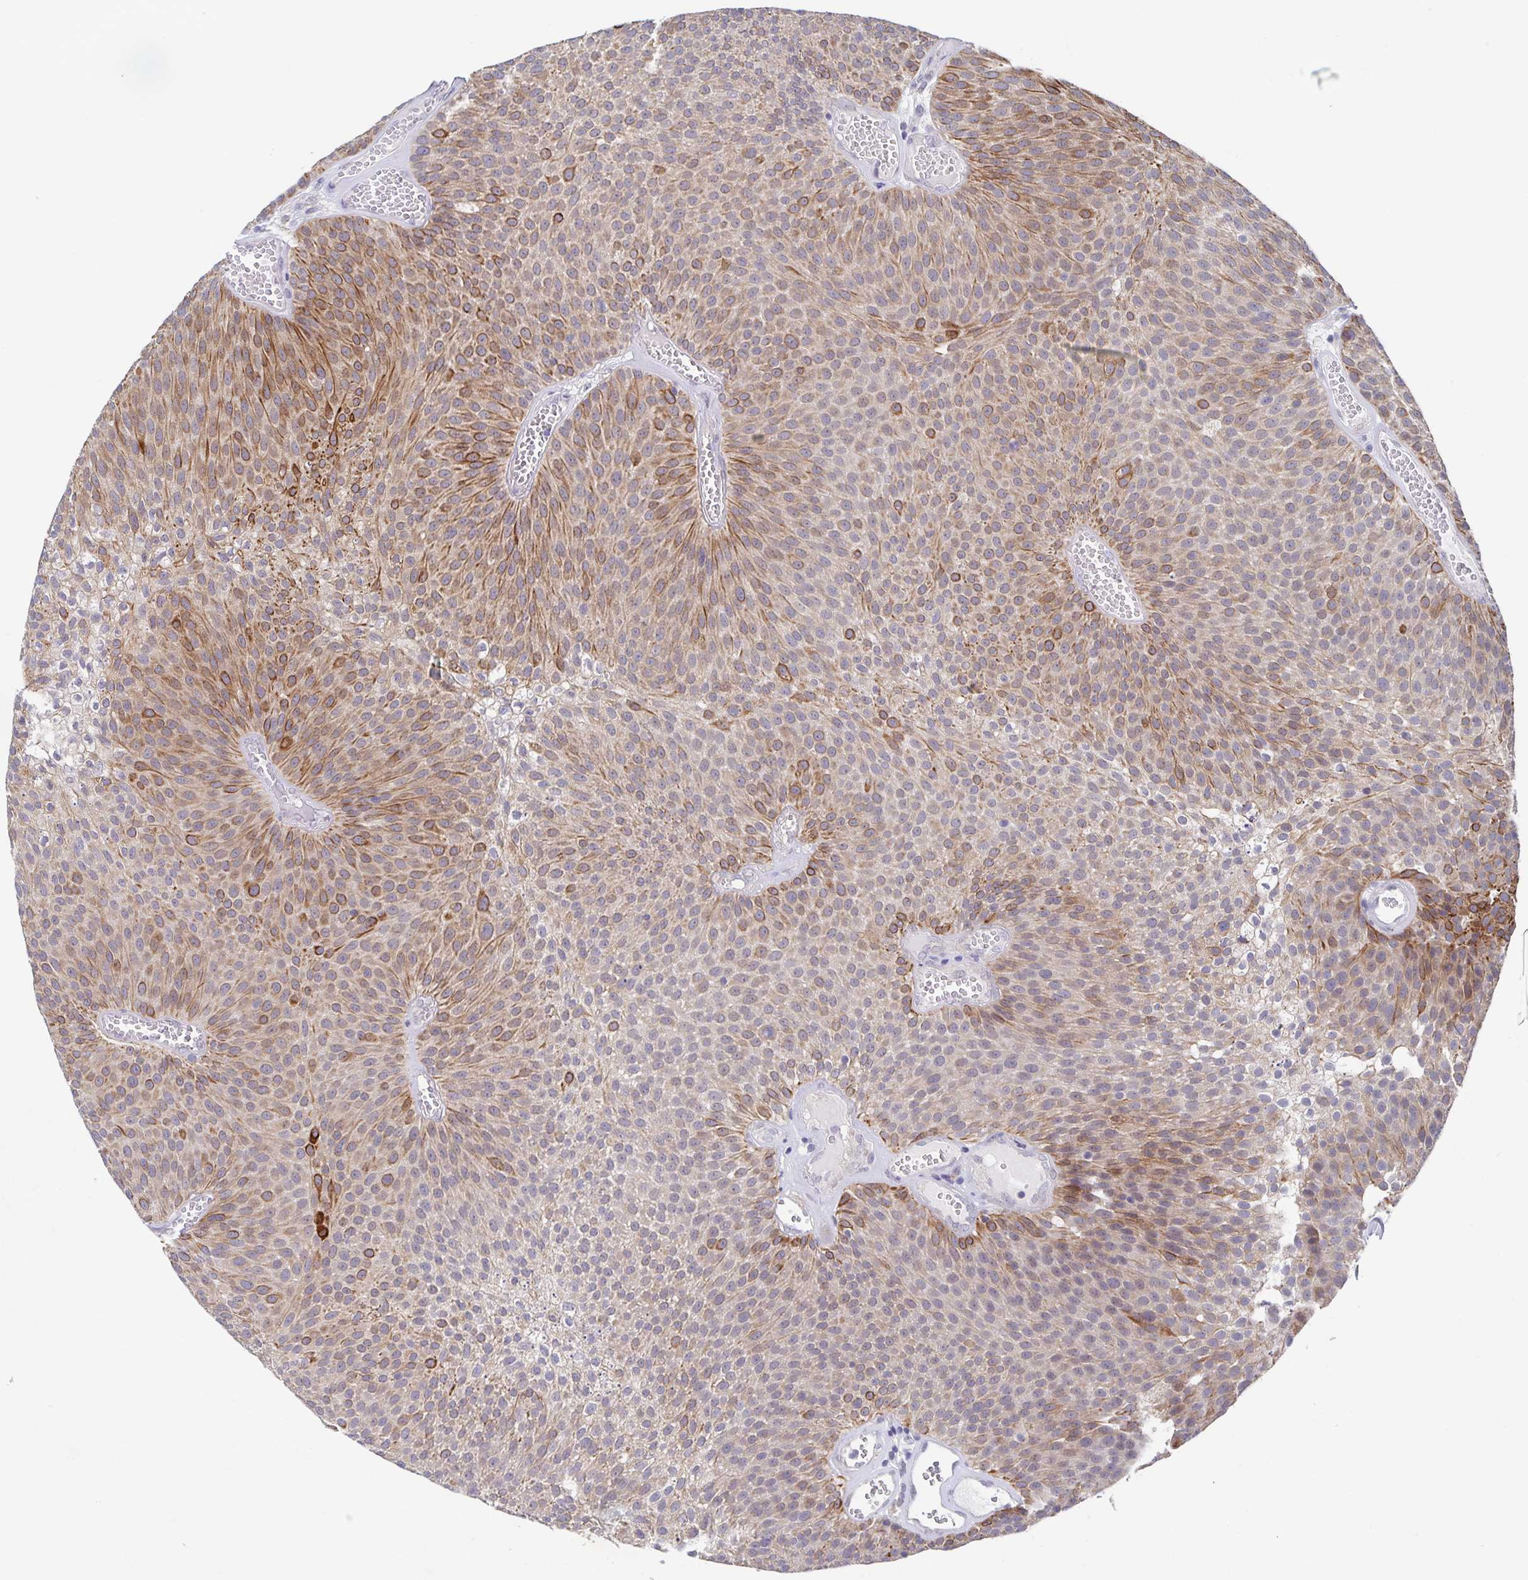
{"staining": {"intensity": "moderate", "quantity": ">75%", "location": "cytoplasmic/membranous"}, "tissue": "urothelial cancer", "cell_type": "Tumor cells", "image_type": "cancer", "snomed": [{"axis": "morphology", "description": "Urothelial carcinoma, Low grade"}, {"axis": "topography", "description": "Urinary bladder"}], "caption": "Immunohistochemical staining of urothelial cancer shows medium levels of moderate cytoplasmic/membranous protein expression in about >75% of tumor cells.", "gene": "ZIK1", "patient": {"sex": "female", "age": 79}}